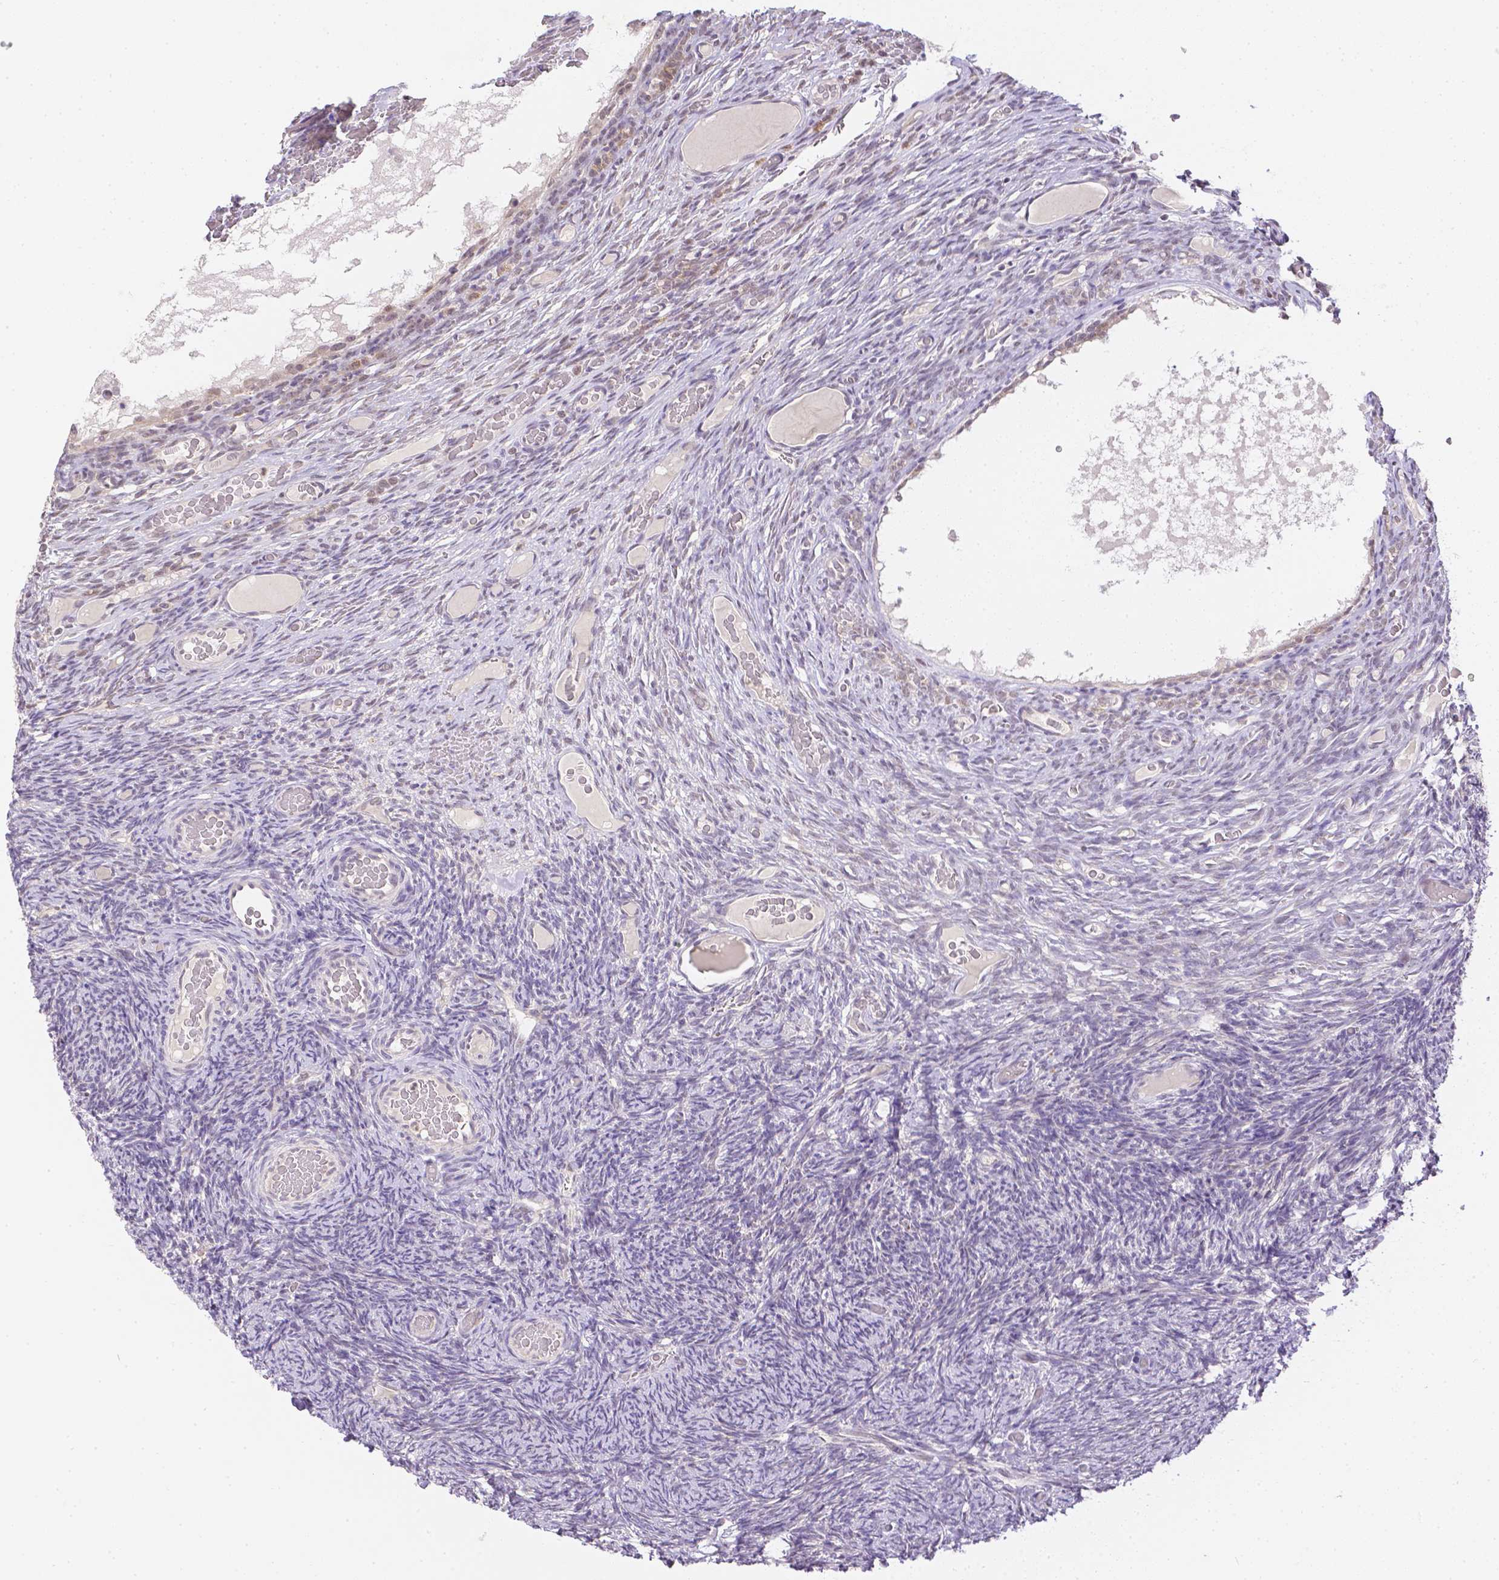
{"staining": {"intensity": "negative", "quantity": "none", "location": "none"}, "tissue": "ovary", "cell_type": "Ovarian stroma cells", "image_type": "normal", "snomed": [{"axis": "morphology", "description": "Normal tissue, NOS"}, {"axis": "topography", "description": "Ovary"}], "caption": "The immunohistochemistry histopathology image has no significant positivity in ovarian stroma cells of ovary. Brightfield microscopy of immunohistochemistry stained with DAB (3,3'-diaminobenzidine) (brown) and hematoxylin (blue), captured at high magnification.", "gene": "ZNF280B", "patient": {"sex": "female", "age": 34}}